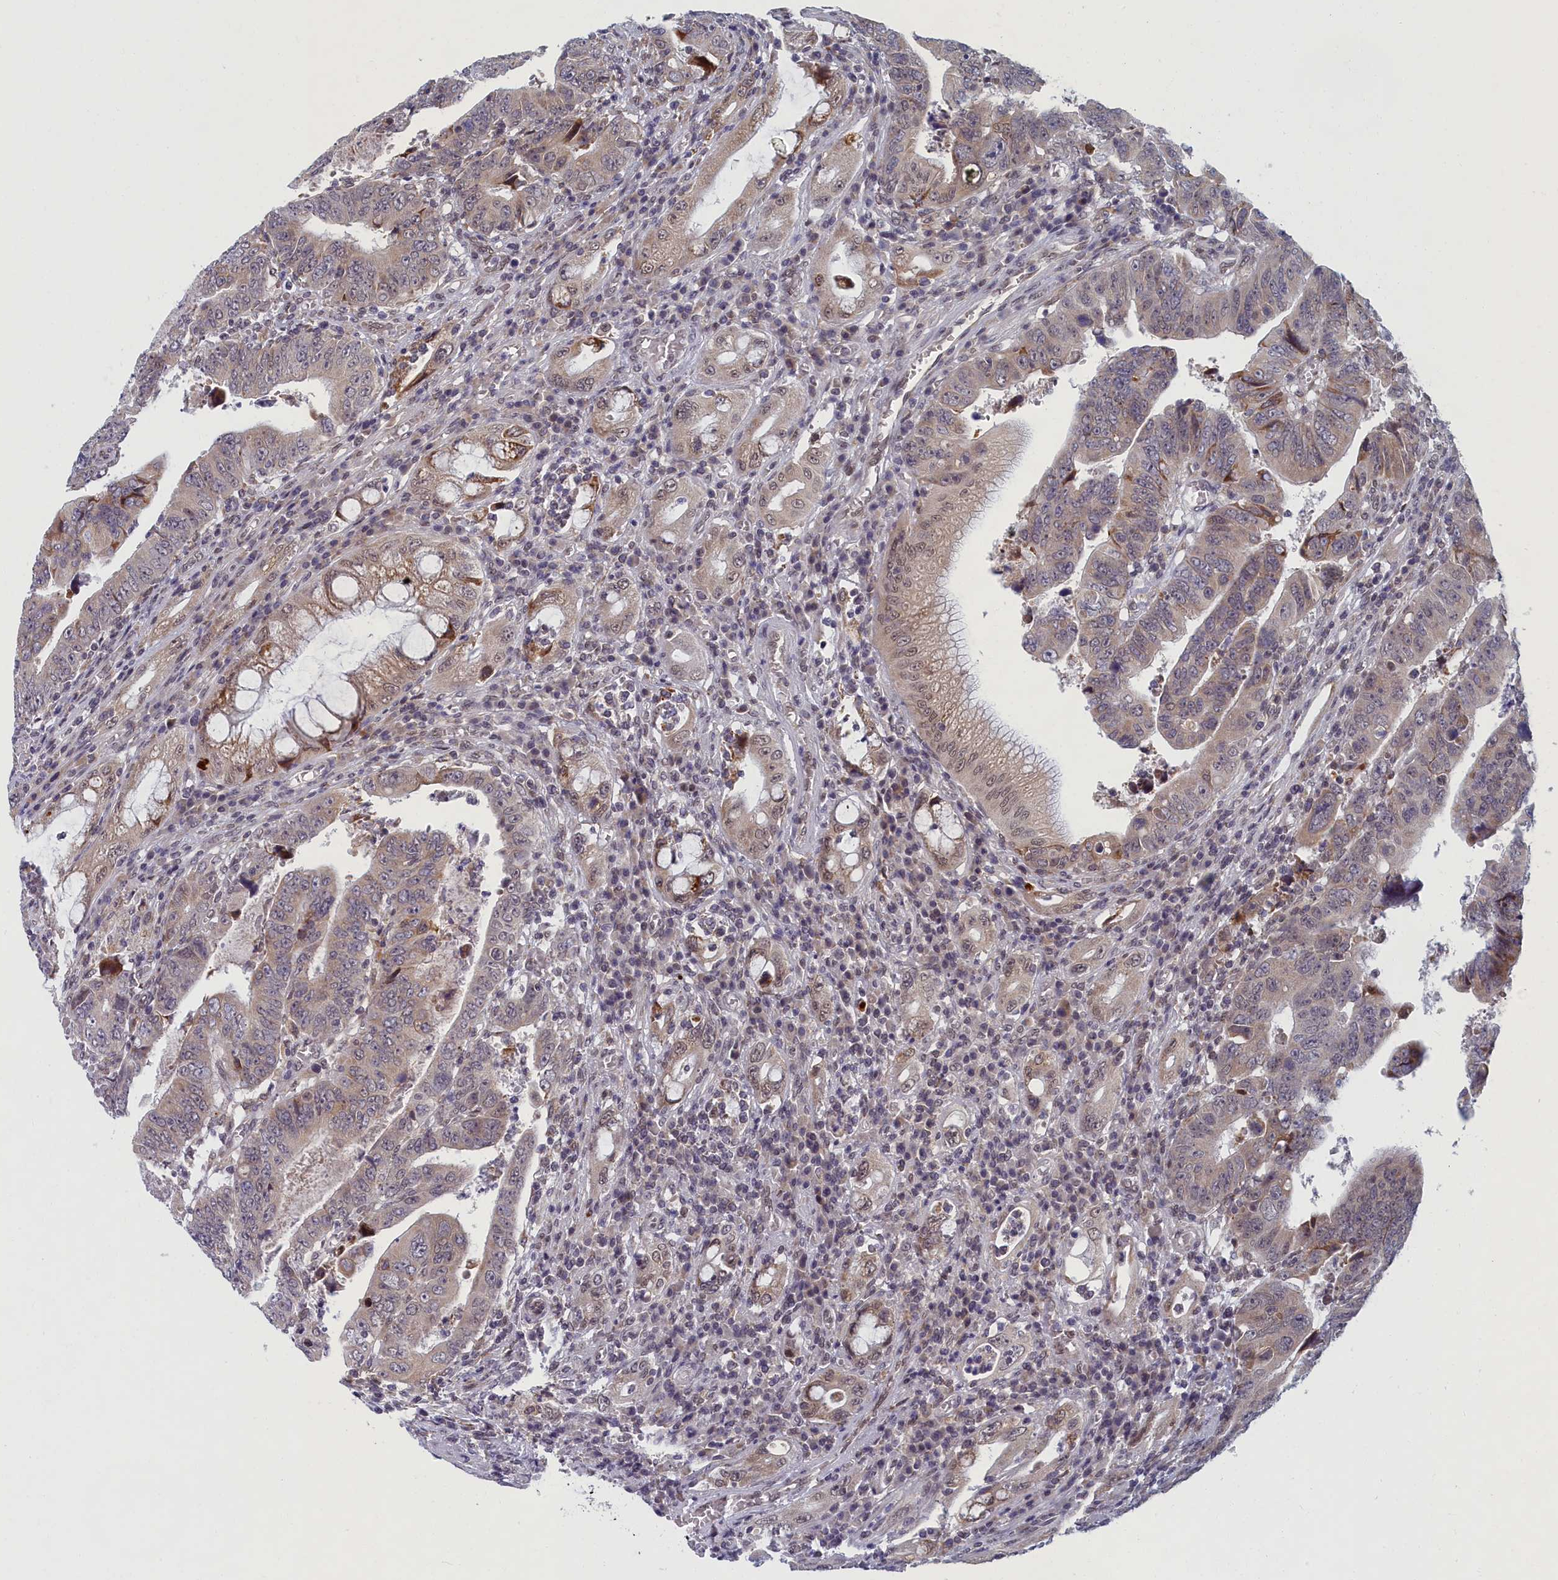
{"staining": {"intensity": "moderate", "quantity": "<25%", "location": "cytoplasmic/membranous"}, "tissue": "colorectal cancer", "cell_type": "Tumor cells", "image_type": "cancer", "snomed": [{"axis": "morphology", "description": "Normal tissue, NOS"}, {"axis": "morphology", "description": "Adenocarcinoma, NOS"}, {"axis": "topography", "description": "Rectum"}], "caption": "Immunohistochemical staining of human colorectal cancer exhibits moderate cytoplasmic/membranous protein positivity in about <25% of tumor cells.", "gene": "DNAJC17", "patient": {"sex": "female", "age": 65}}